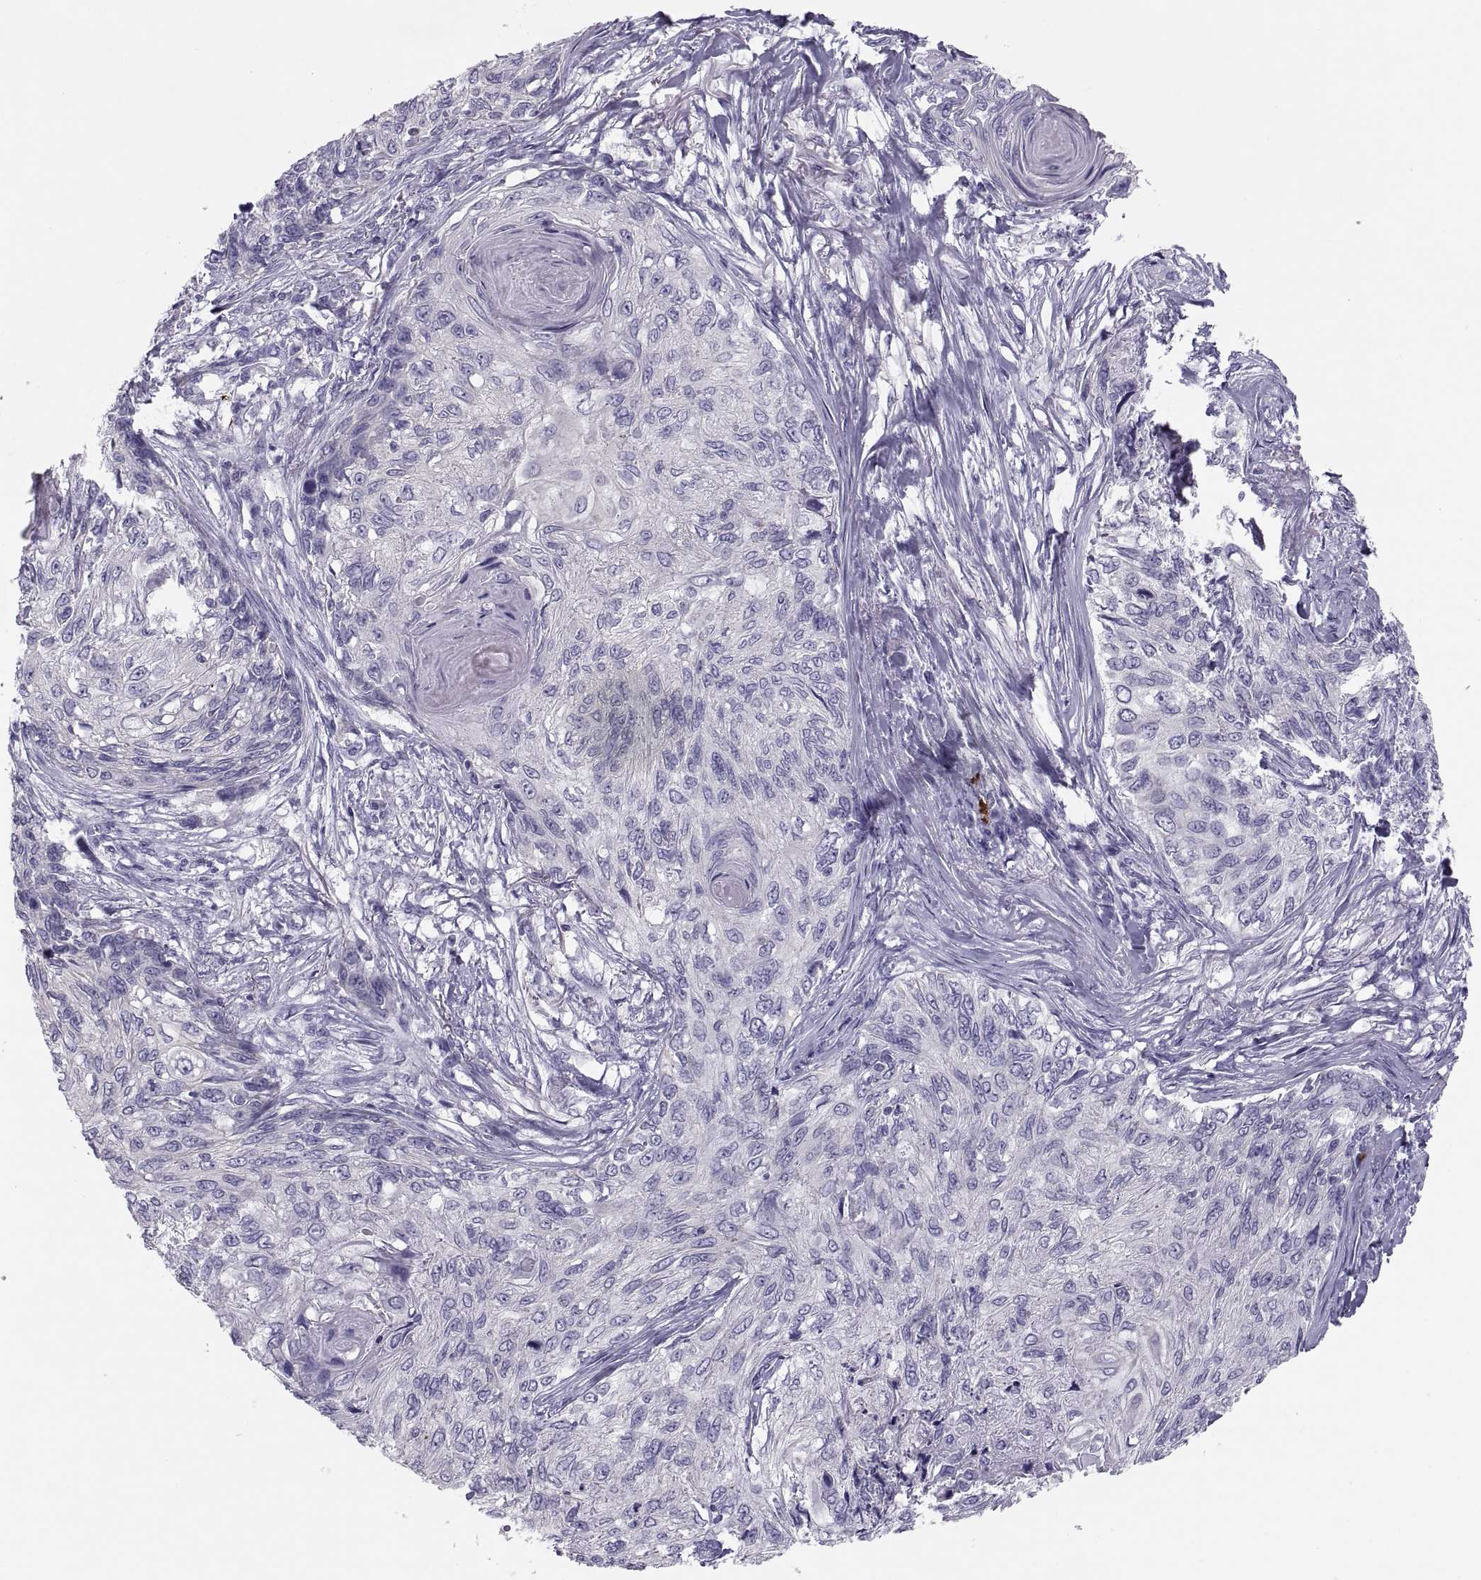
{"staining": {"intensity": "negative", "quantity": "none", "location": "none"}, "tissue": "skin cancer", "cell_type": "Tumor cells", "image_type": "cancer", "snomed": [{"axis": "morphology", "description": "Squamous cell carcinoma, NOS"}, {"axis": "topography", "description": "Skin"}], "caption": "A high-resolution photomicrograph shows immunohistochemistry (IHC) staining of squamous cell carcinoma (skin), which demonstrates no significant staining in tumor cells.", "gene": "MAGEB2", "patient": {"sex": "male", "age": 92}}